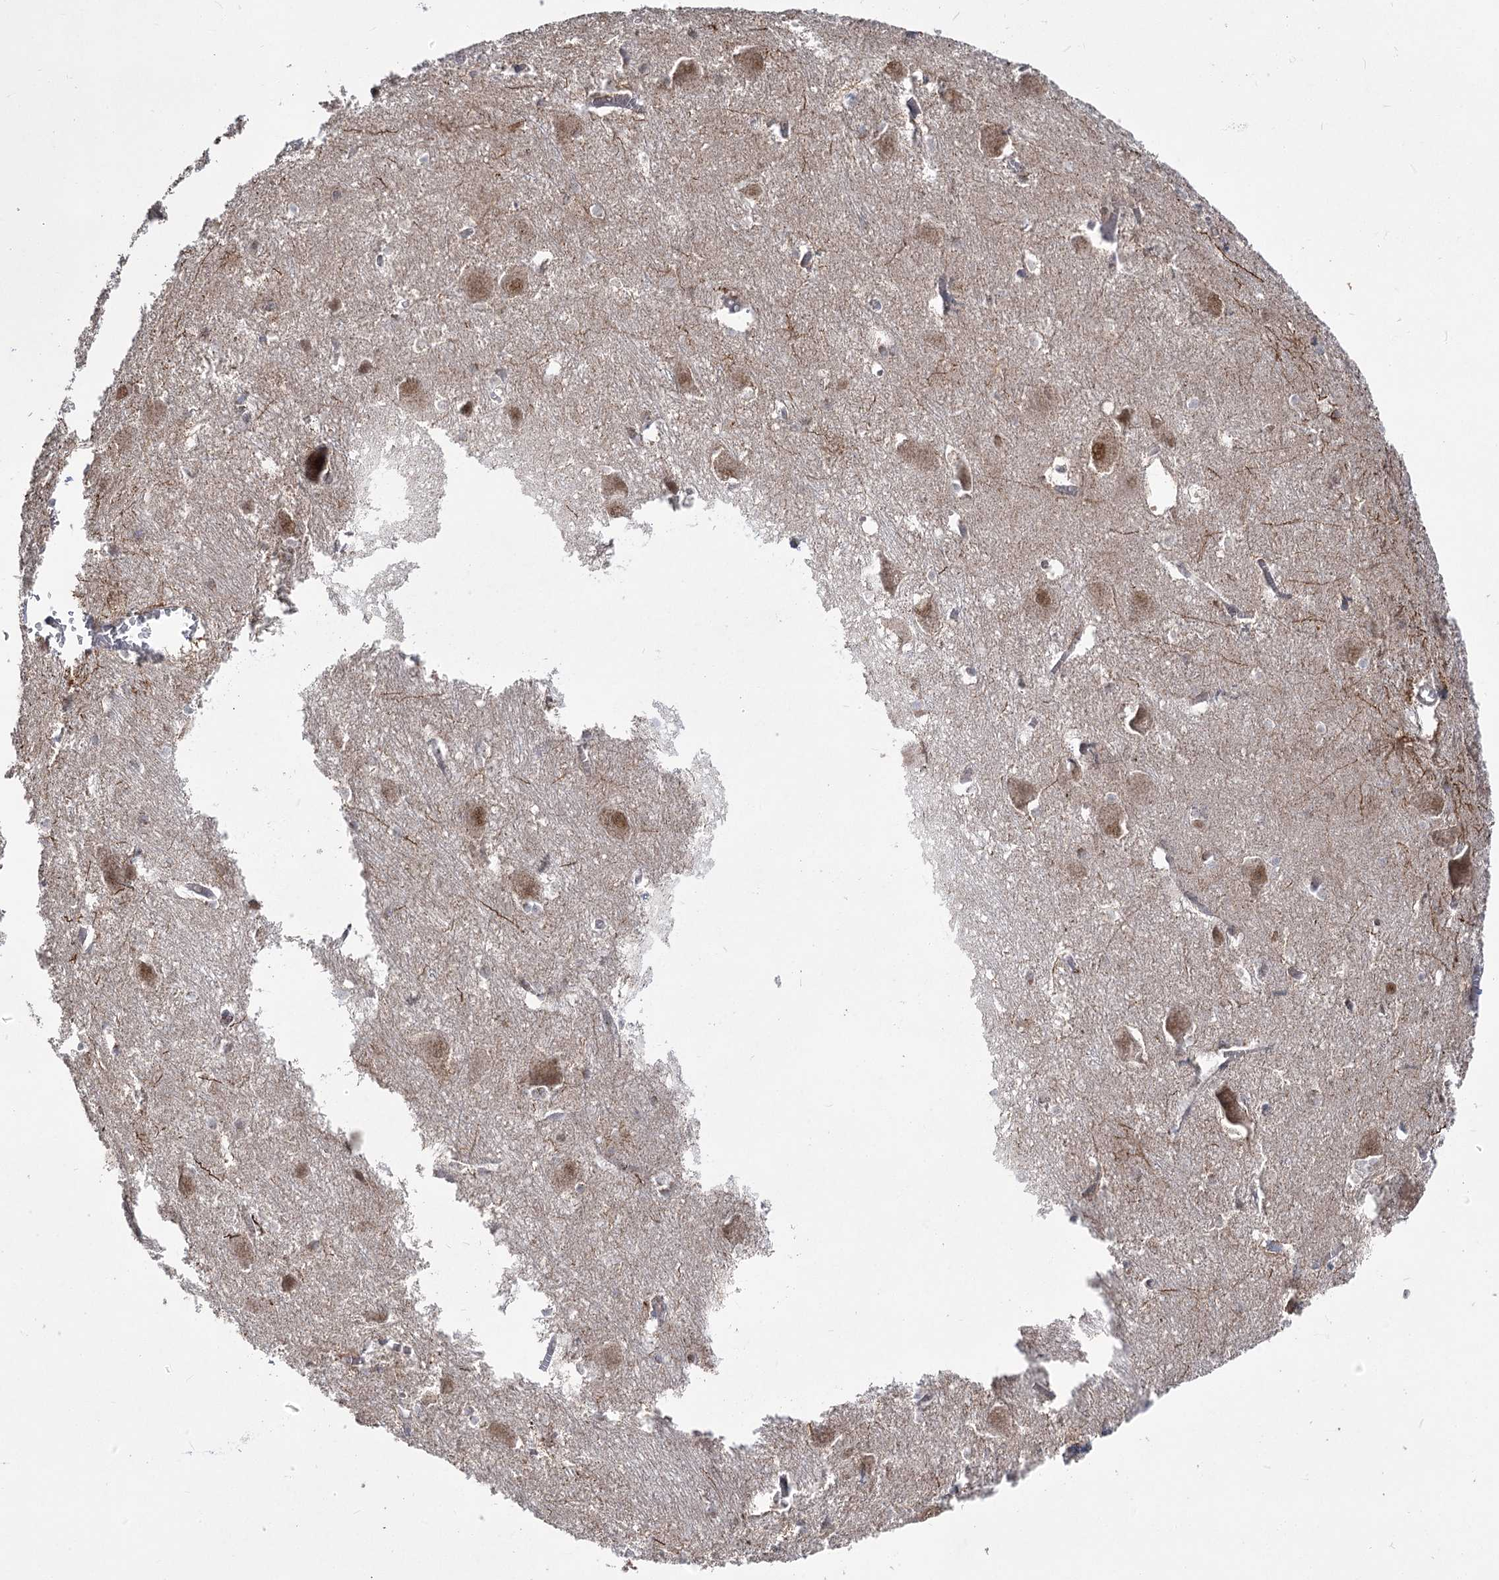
{"staining": {"intensity": "negative", "quantity": "none", "location": "none"}, "tissue": "caudate", "cell_type": "Glial cells", "image_type": "normal", "snomed": [{"axis": "morphology", "description": "Normal tissue, NOS"}, {"axis": "topography", "description": "Lateral ventricle wall"}], "caption": "Glial cells are negative for brown protein staining in unremarkable caudate. (DAB immunohistochemistry, high magnification).", "gene": "SLC4A1AP", "patient": {"sex": "male", "age": 37}}